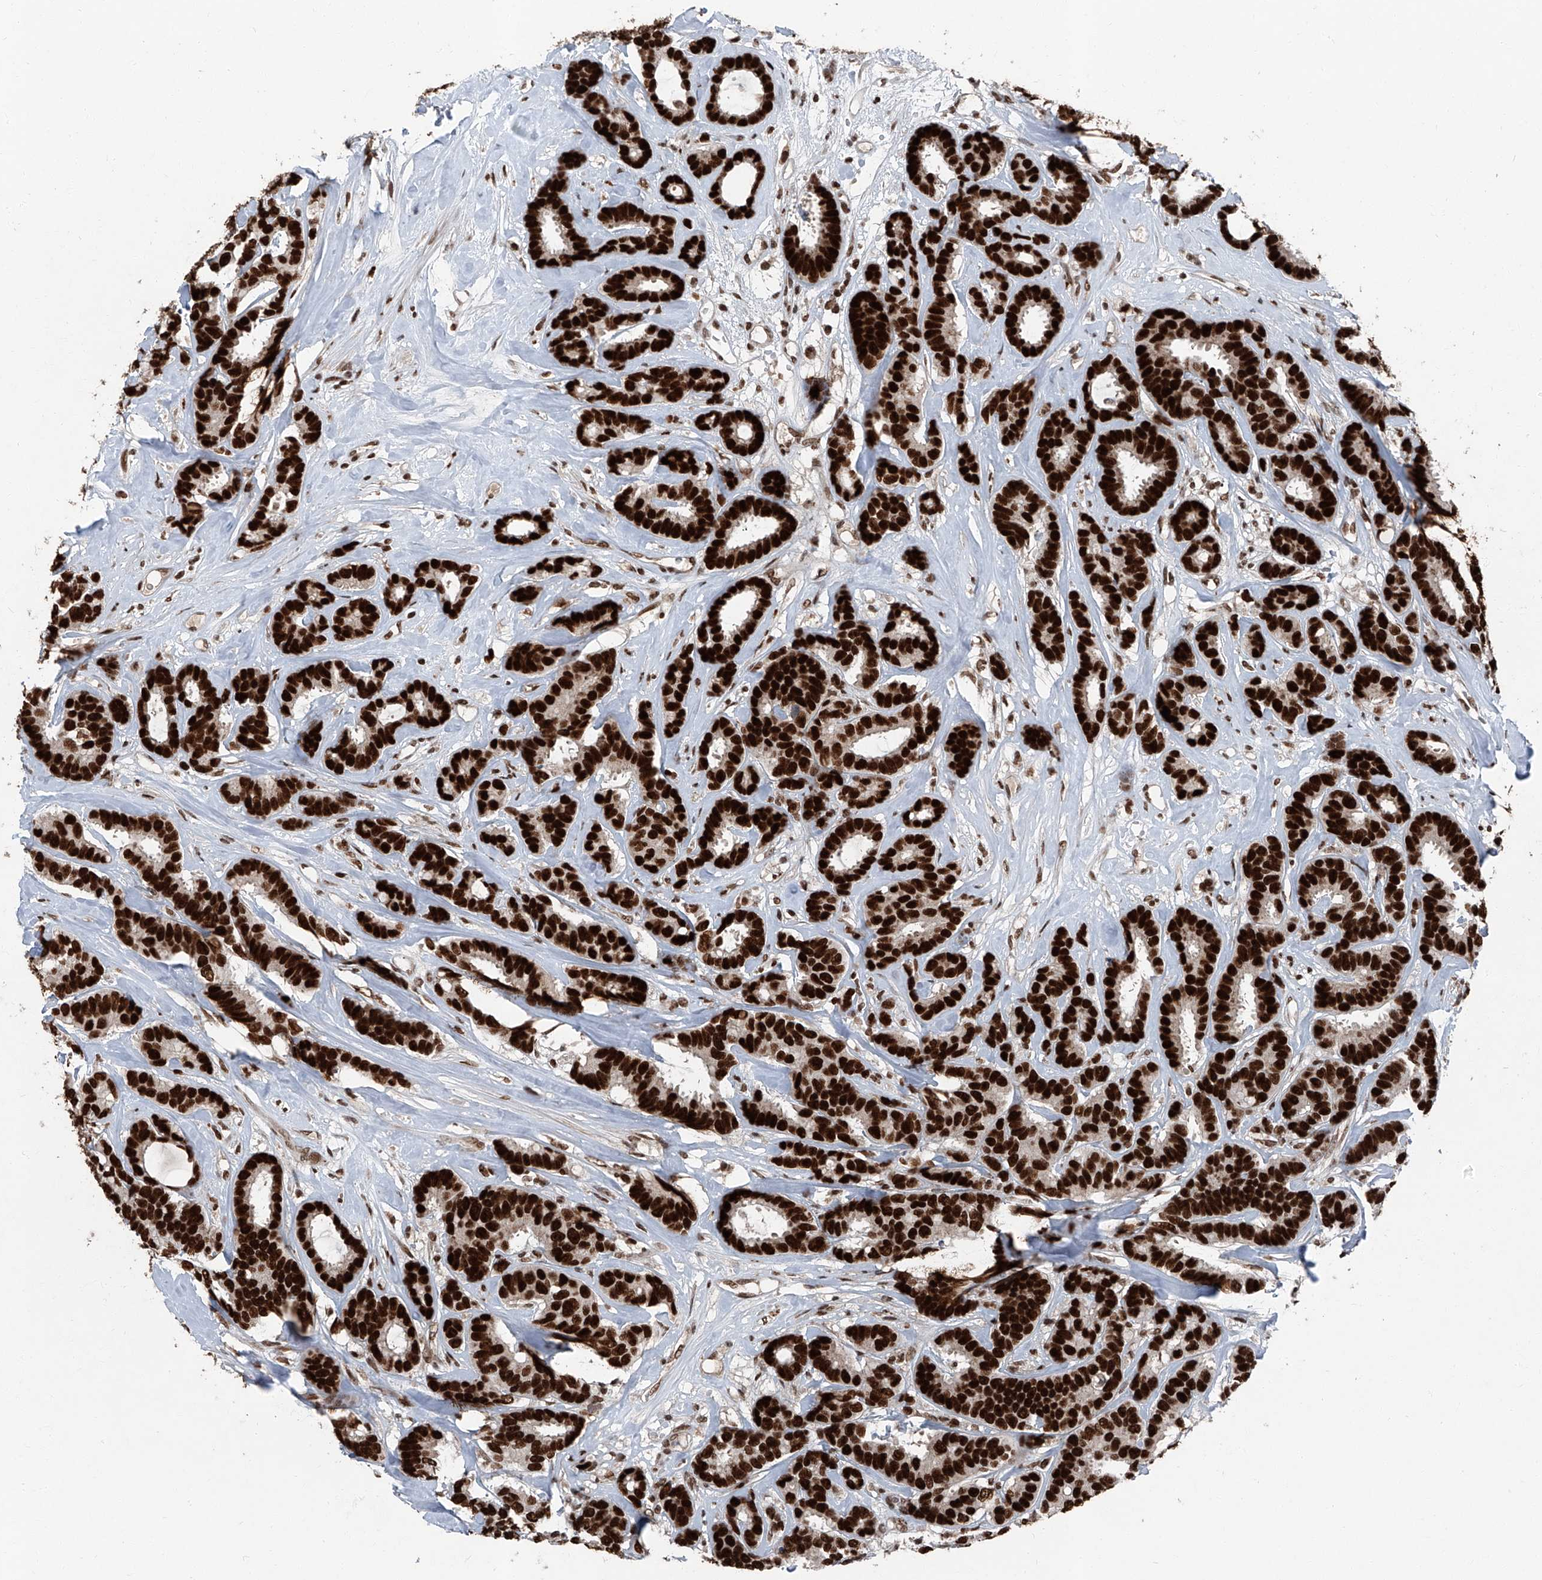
{"staining": {"intensity": "strong", "quantity": ">75%", "location": "nuclear"}, "tissue": "breast cancer", "cell_type": "Tumor cells", "image_type": "cancer", "snomed": [{"axis": "morphology", "description": "Duct carcinoma"}, {"axis": "topography", "description": "Breast"}], "caption": "Breast cancer stained with immunohistochemistry (IHC) reveals strong nuclear positivity in approximately >75% of tumor cells.", "gene": "BMI1", "patient": {"sex": "female", "age": 87}}